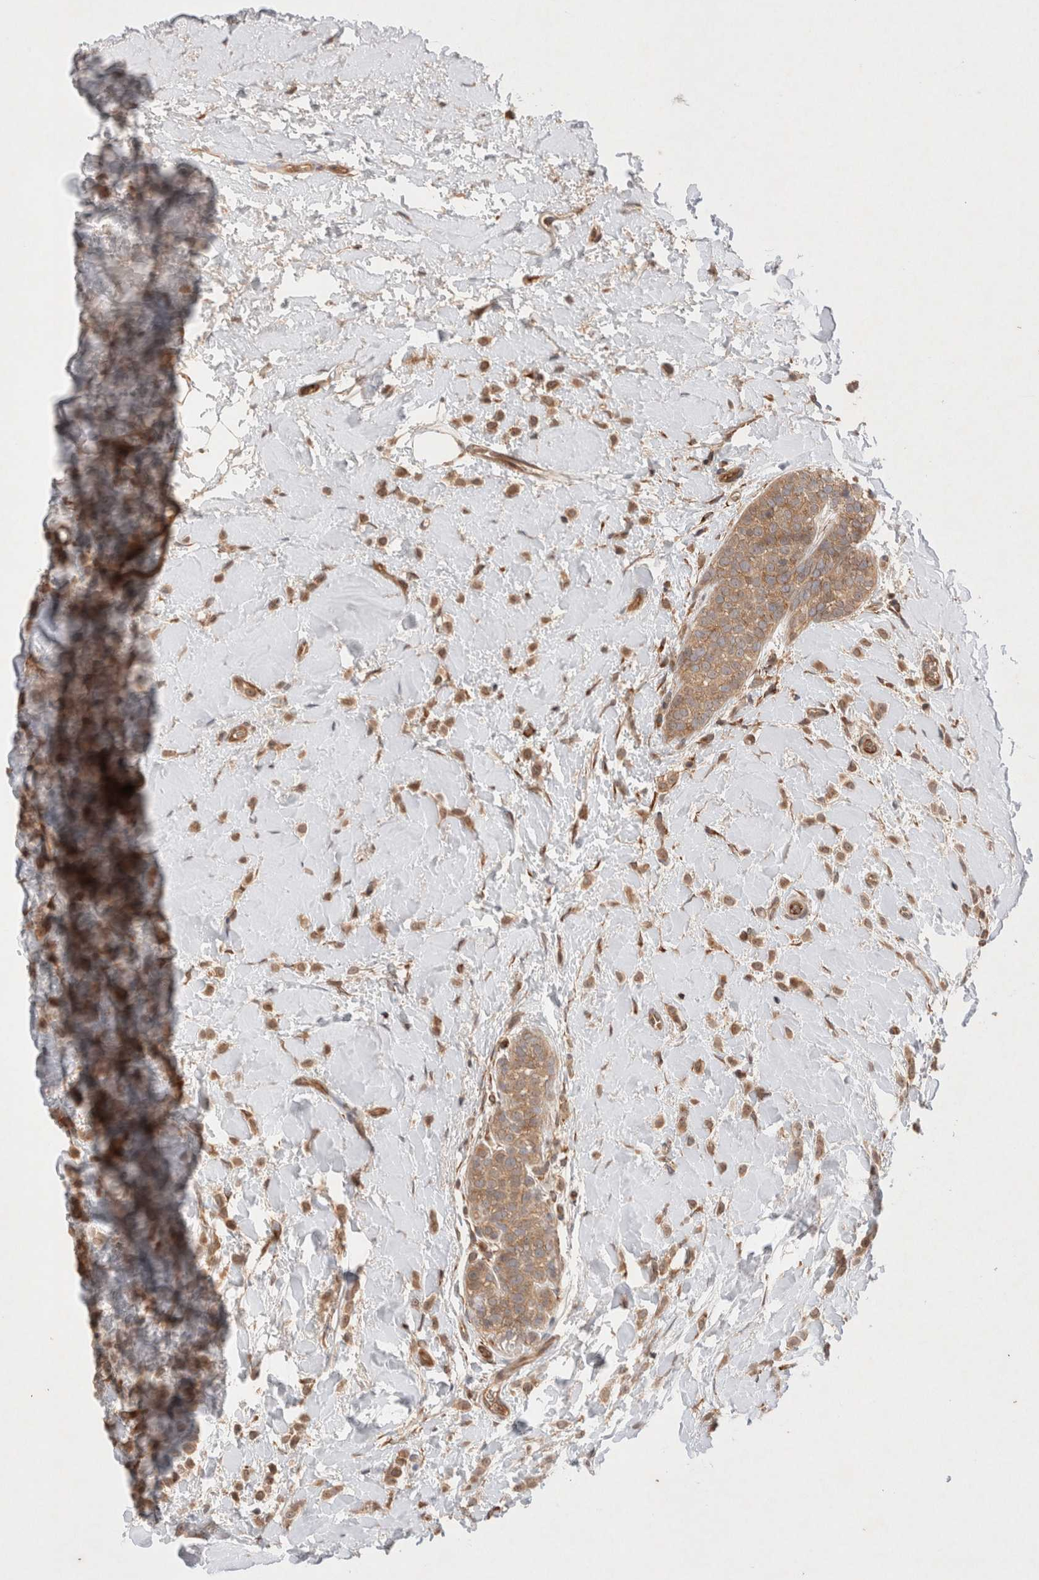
{"staining": {"intensity": "moderate", "quantity": ">75%", "location": "cytoplasmic/membranous"}, "tissue": "breast cancer", "cell_type": "Tumor cells", "image_type": "cancer", "snomed": [{"axis": "morphology", "description": "Normal tissue, NOS"}, {"axis": "morphology", "description": "Lobular carcinoma"}, {"axis": "topography", "description": "Breast"}], "caption": "Breast cancer stained with immunohistochemistry reveals moderate cytoplasmic/membranous expression in approximately >75% of tumor cells.", "gene": "KLHL20", "patient": {"sex": "female", "age": 50}}